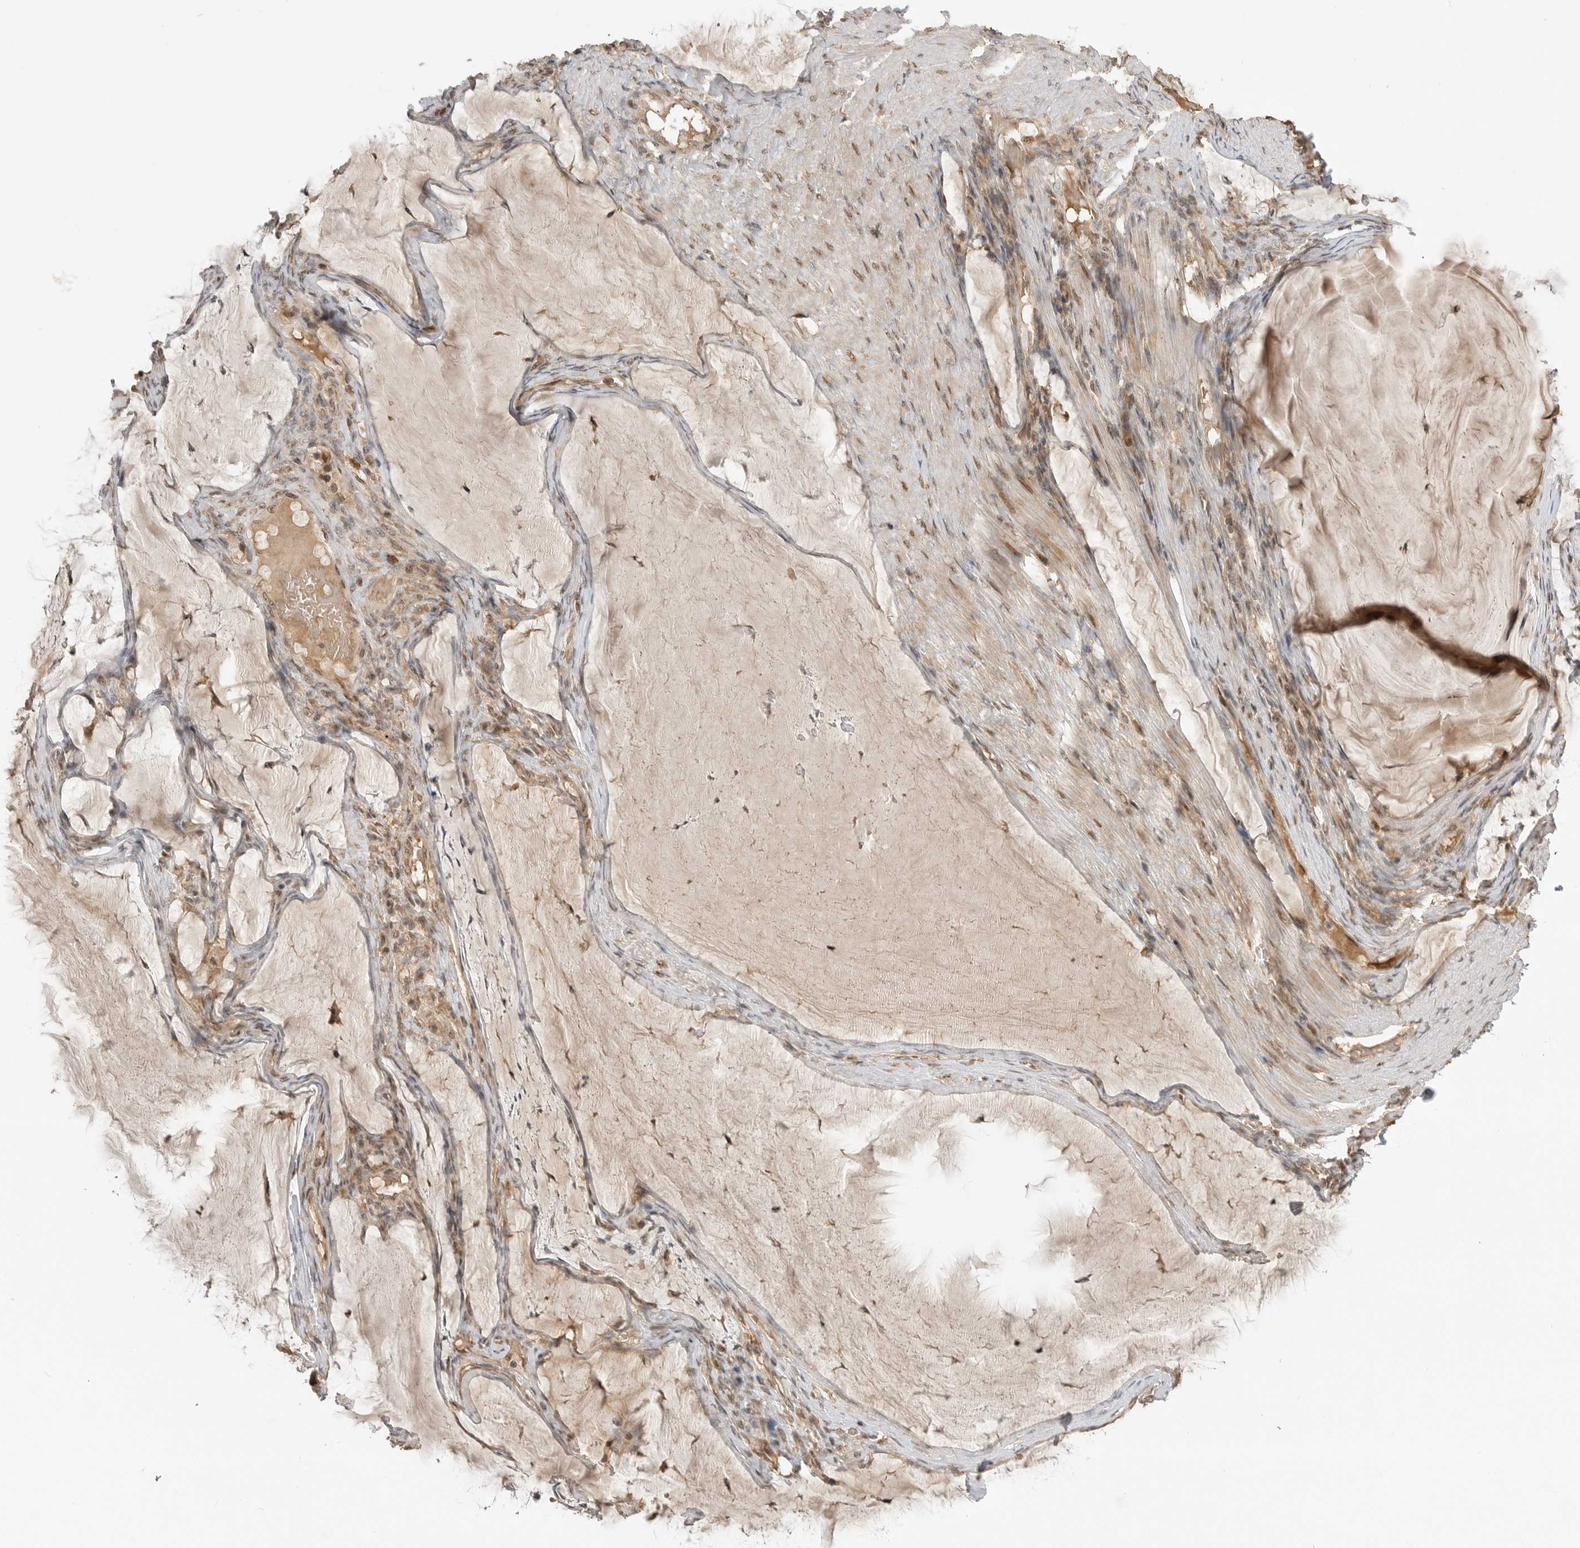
{"staining": {"intensity": "weak", "quantity": ">75%", "location": "cytoplasmic/membranous,nuclear"}, "tissue": "ovarian cancer", "cell_type": "Tumor cells", "image_type": "cancer", "snomed": [{"axis": "morphology", "description": "Cystadenocarcinoma, mucinous, NOS"}, {"axis": "topography", "description": "Ovary"}], "caption": "Protein staining exhibits weak cytoplasmic/membranous and nuclear positivity in about >75% of tumor cells in mucinous cystadenocarcinoma (ovarian).", "gene": "ASPSCR1", "patient": {"sex": "female", "age": 61}}